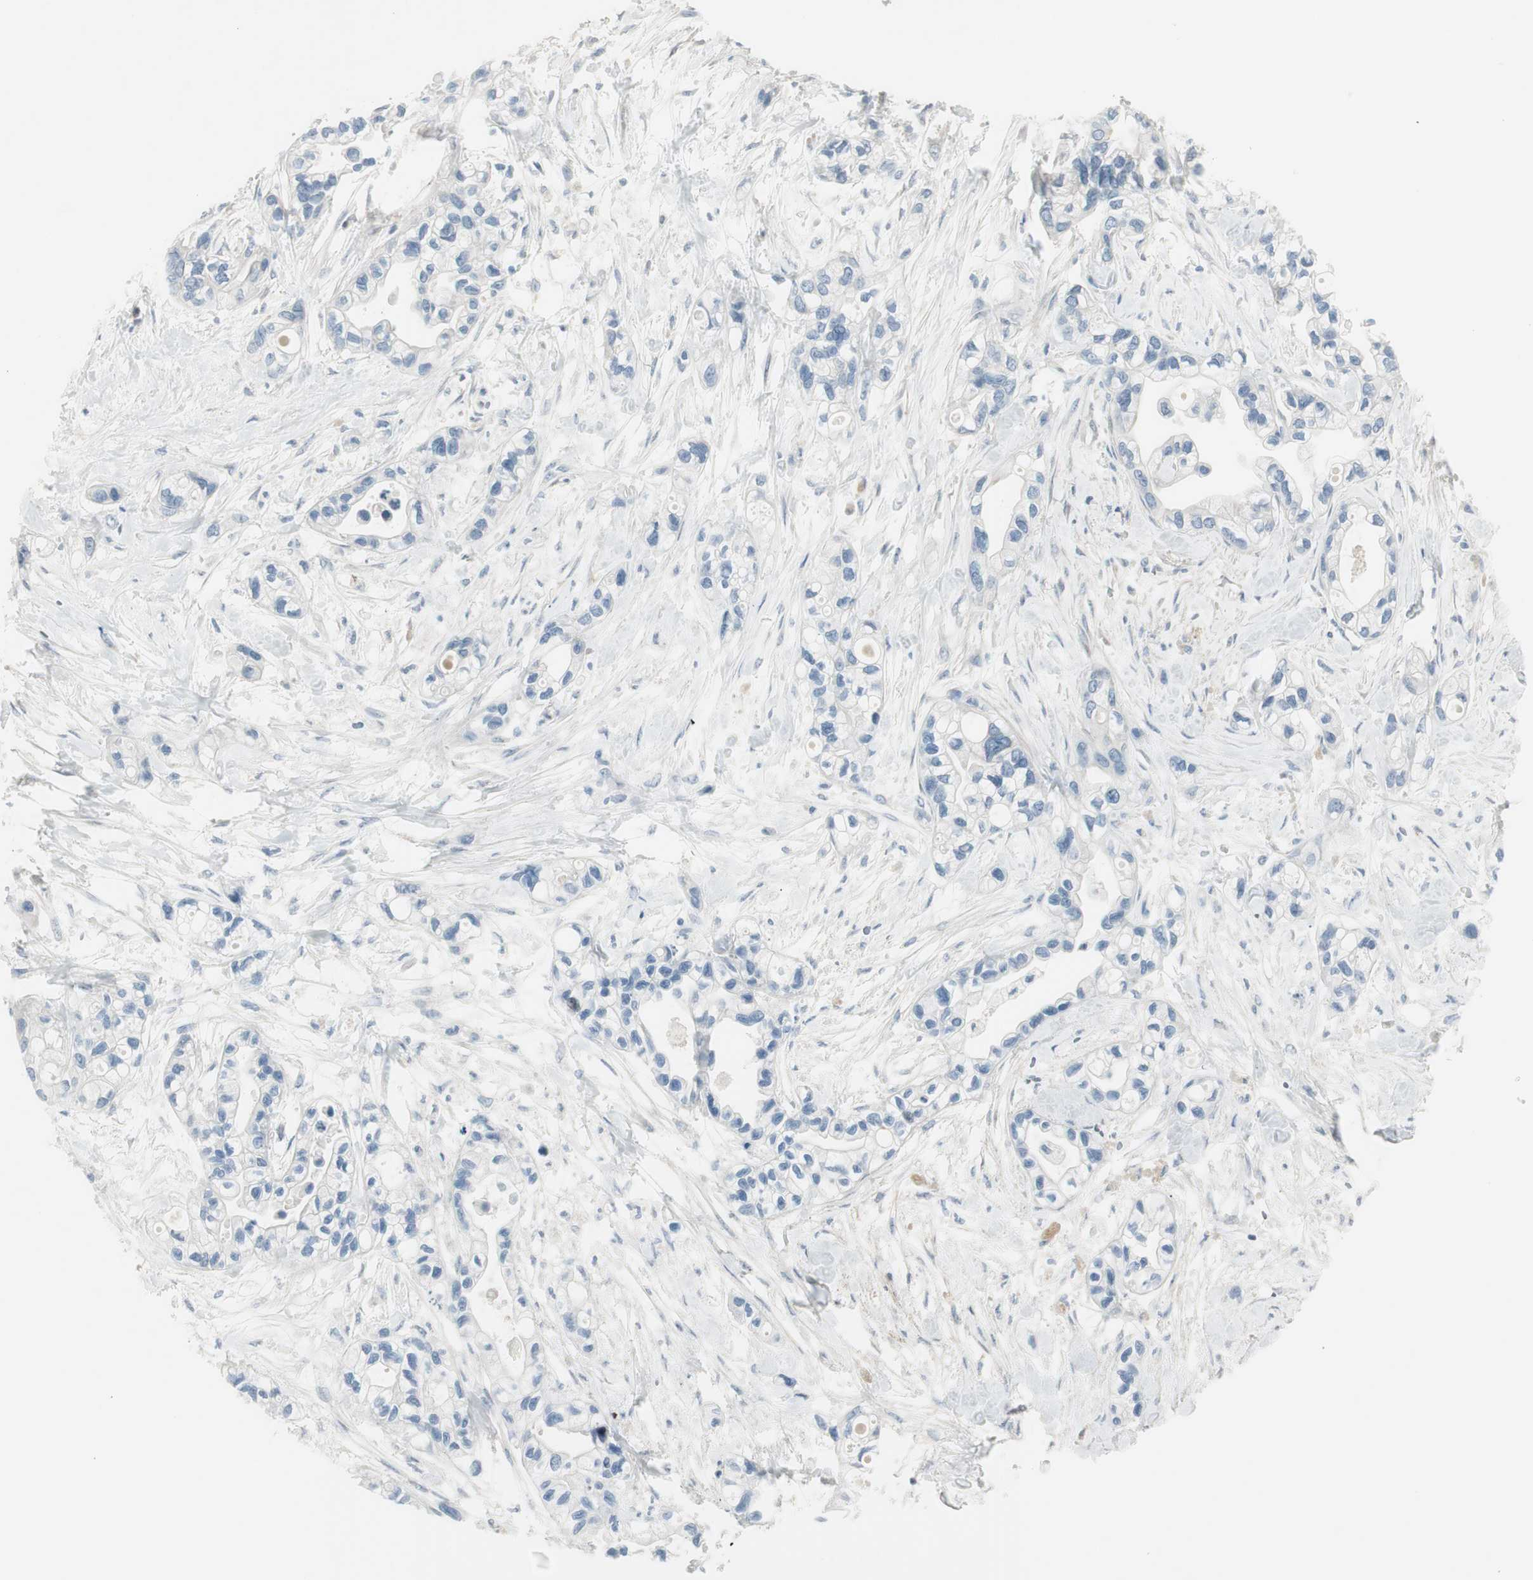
{"staining": {"intensity": "negative", "quantity": "none", "location": "none"}, "tissue": "pancreatic cancer", "cell_type": "Tumor cells", "image_type": "cancer", "snomed": [{"axis": "morphology", "description": "Adenocarcinoma, NOS"}, {"axis": "topography", "description": "Pancreas"}], "caption": "Immunohistochemical staining of human pancreatic adenocarcinoma exhibits no significant expression in tumor cells. Nuclei are stained in blue.", "gene": "CACNA2D1", "patient": {"sex": "female", "age": 77}}